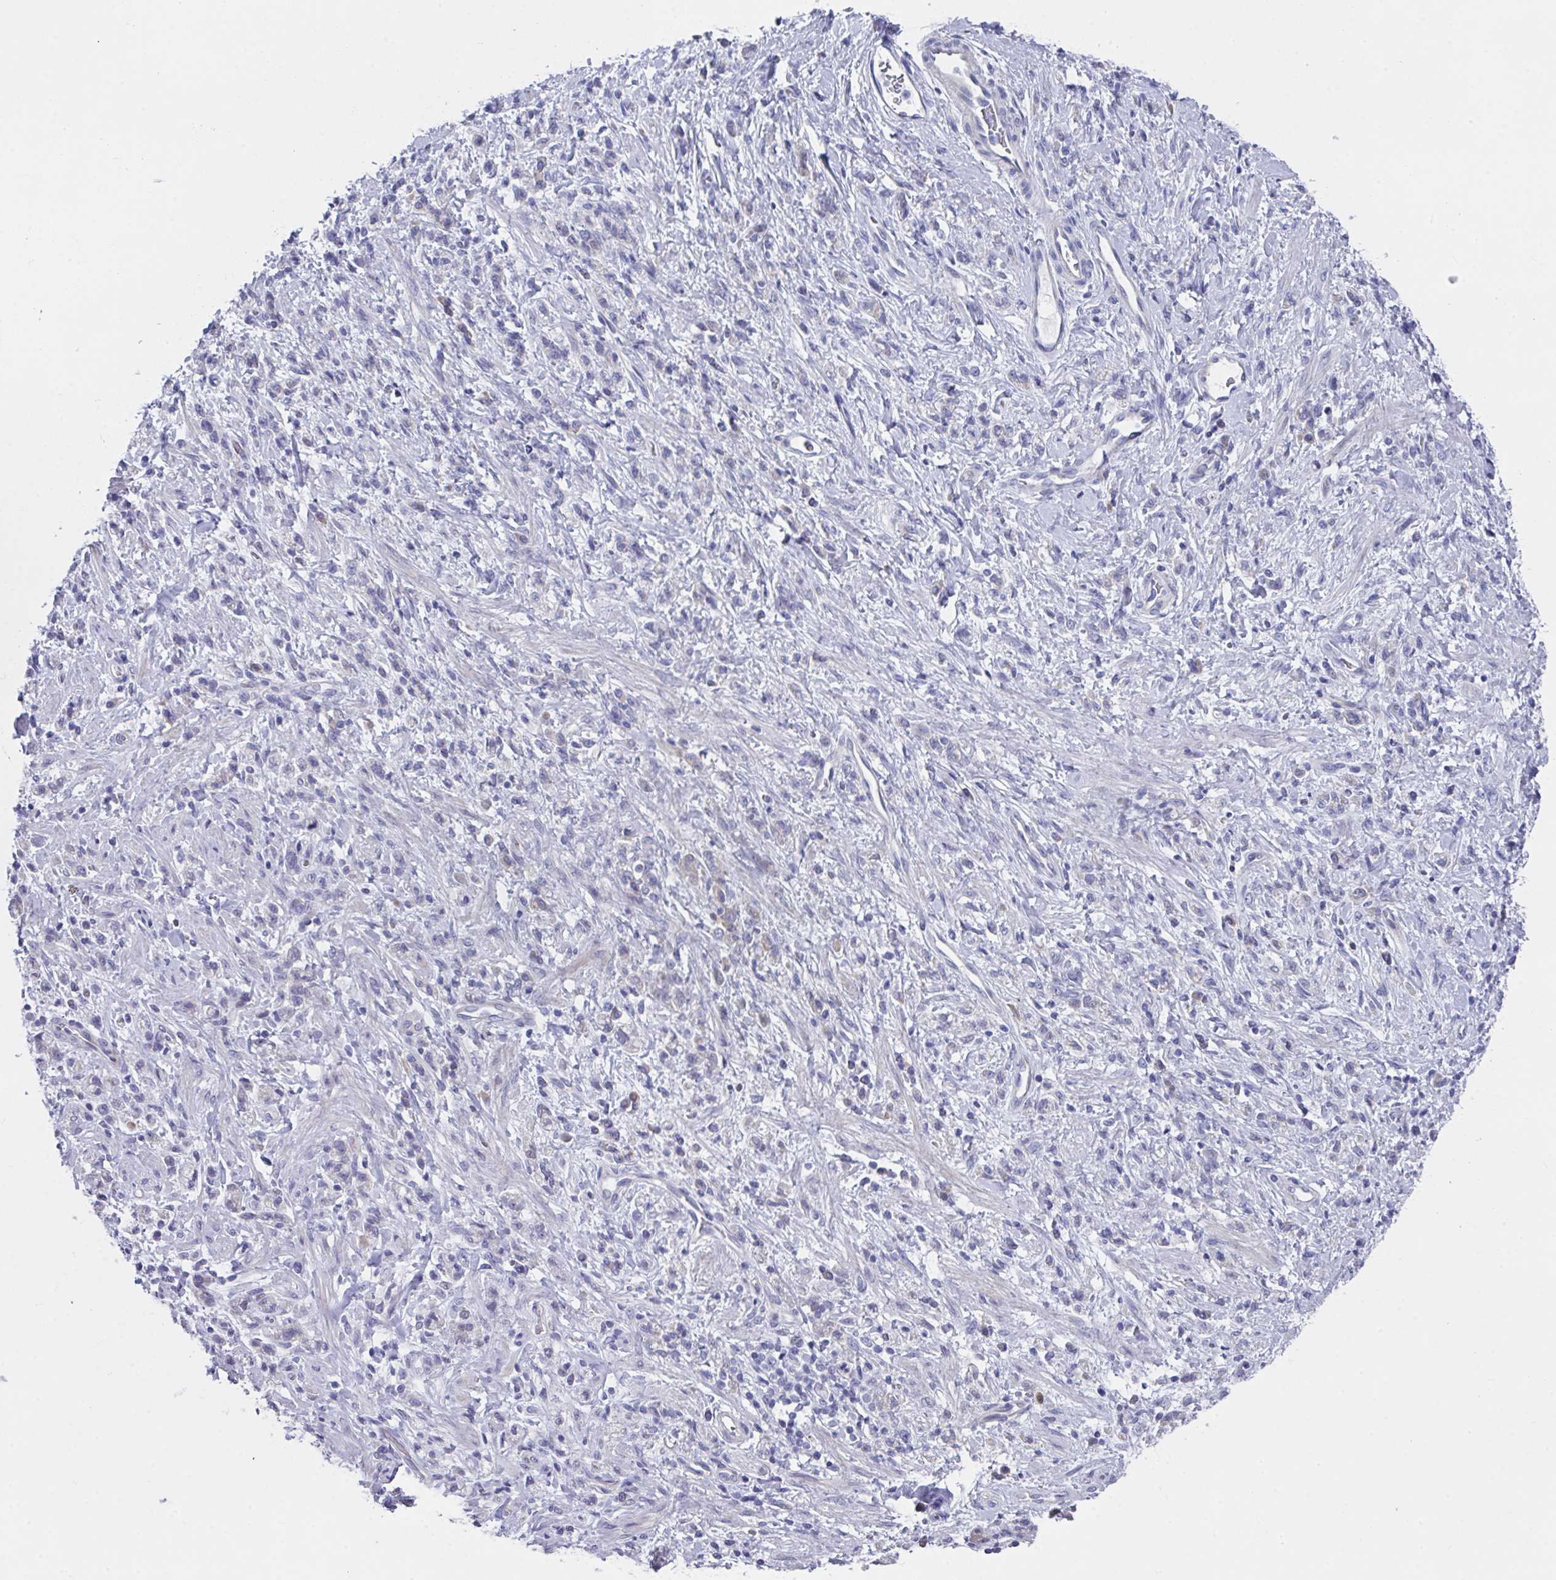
{"staining": {"intensity": "negative", "quantity": "none", "location": "none"}, "tissue": "stomach cancer", "cell_type": "Tumor cells", "image_type": "cancer", "snomed": [{"axis": "morphology", "description": "Adenocarcinoma, NOS"}, {"axis": "topography", "description": "Stomach"}], "caption": "This is an immunohistochemistry (IHC) micrograph of stomach cancer (adenocarcinoma). There is no expression in tumor cells.", "gene": "FBXO47", "patient": {"sex": "male", "age": 77}}